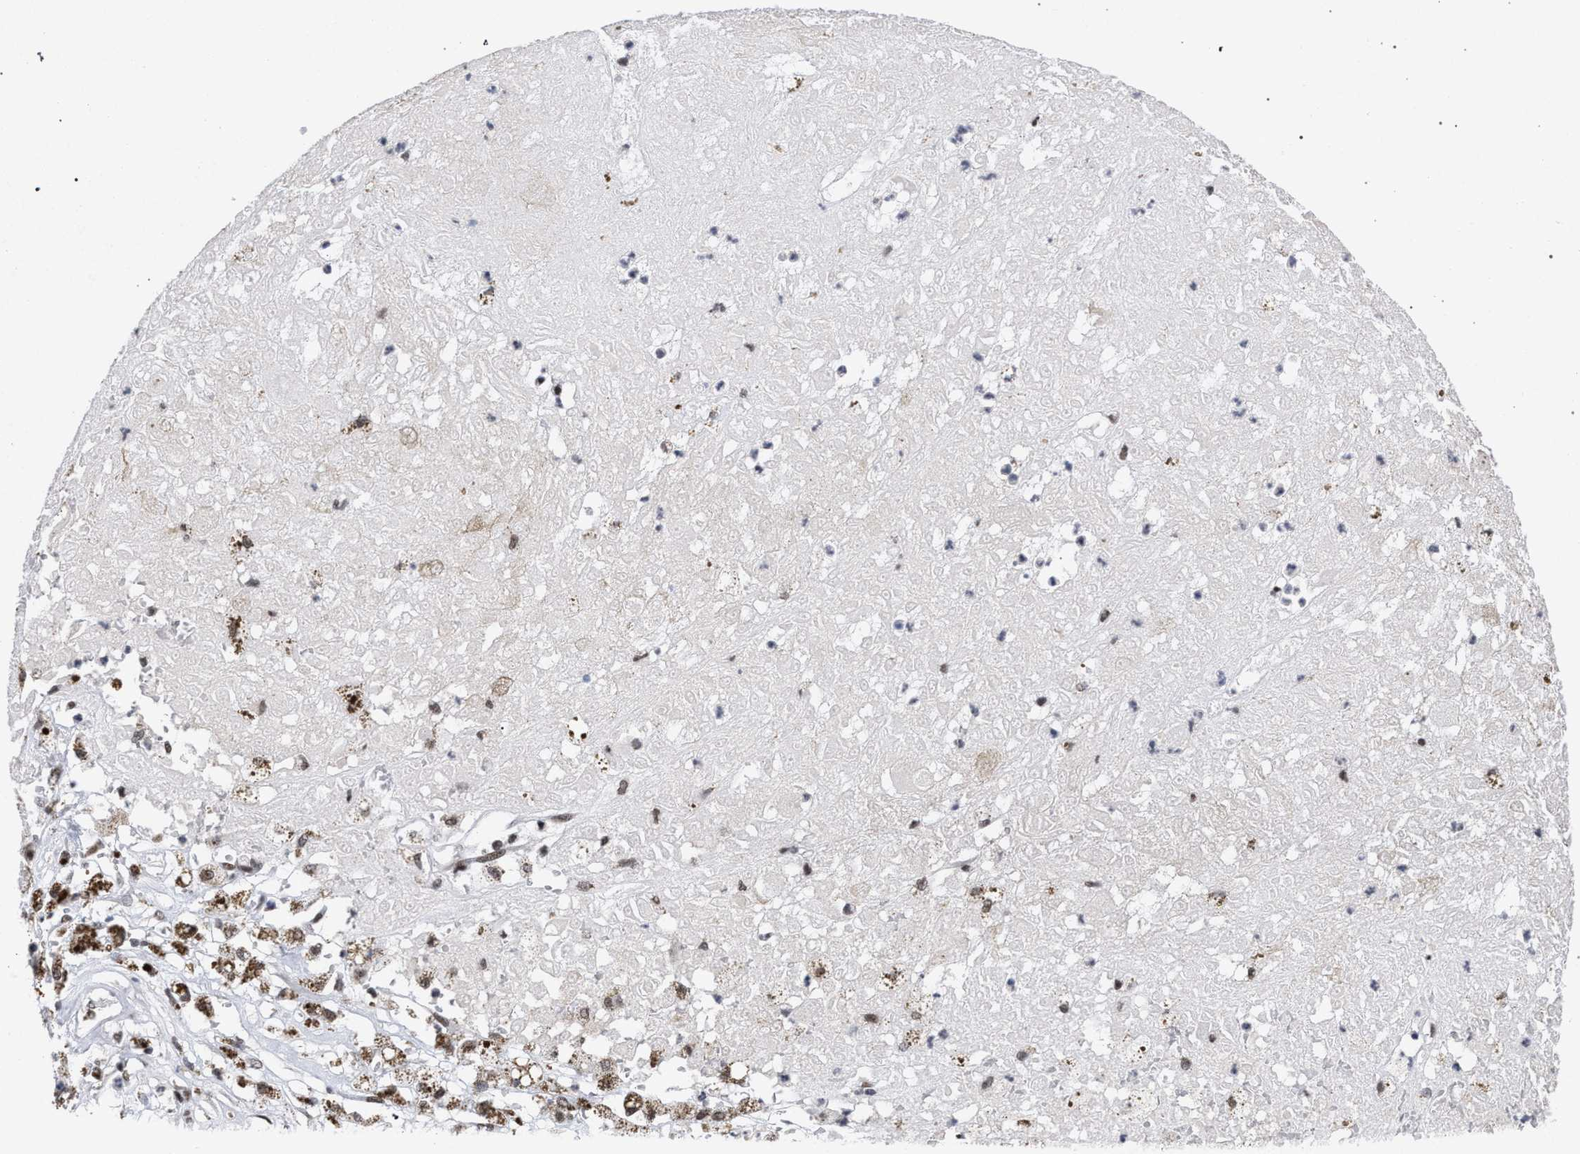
{"staining": {"intensity": "moderate", "quantity": ">75%", "location": "nuclear"}, "tissue": "melanoma", "cell_type": "Tumor cells", "image_type": "cancer", "snomed": [{"axis": "morphology", "description": "Necrosis, NOS"}, {"axis": "morphology", "description": "Malignant melanoma, NOS"}, {"axis": "topography", "description": "Skin"}], "caption": "Moderate nuclear positivity for a protein is present in about >75% of tumor cells of malignant melanoma using immunohistochemistry.", "gene": "SCAF4", "patient": {"sex": "female", "age": 87}}